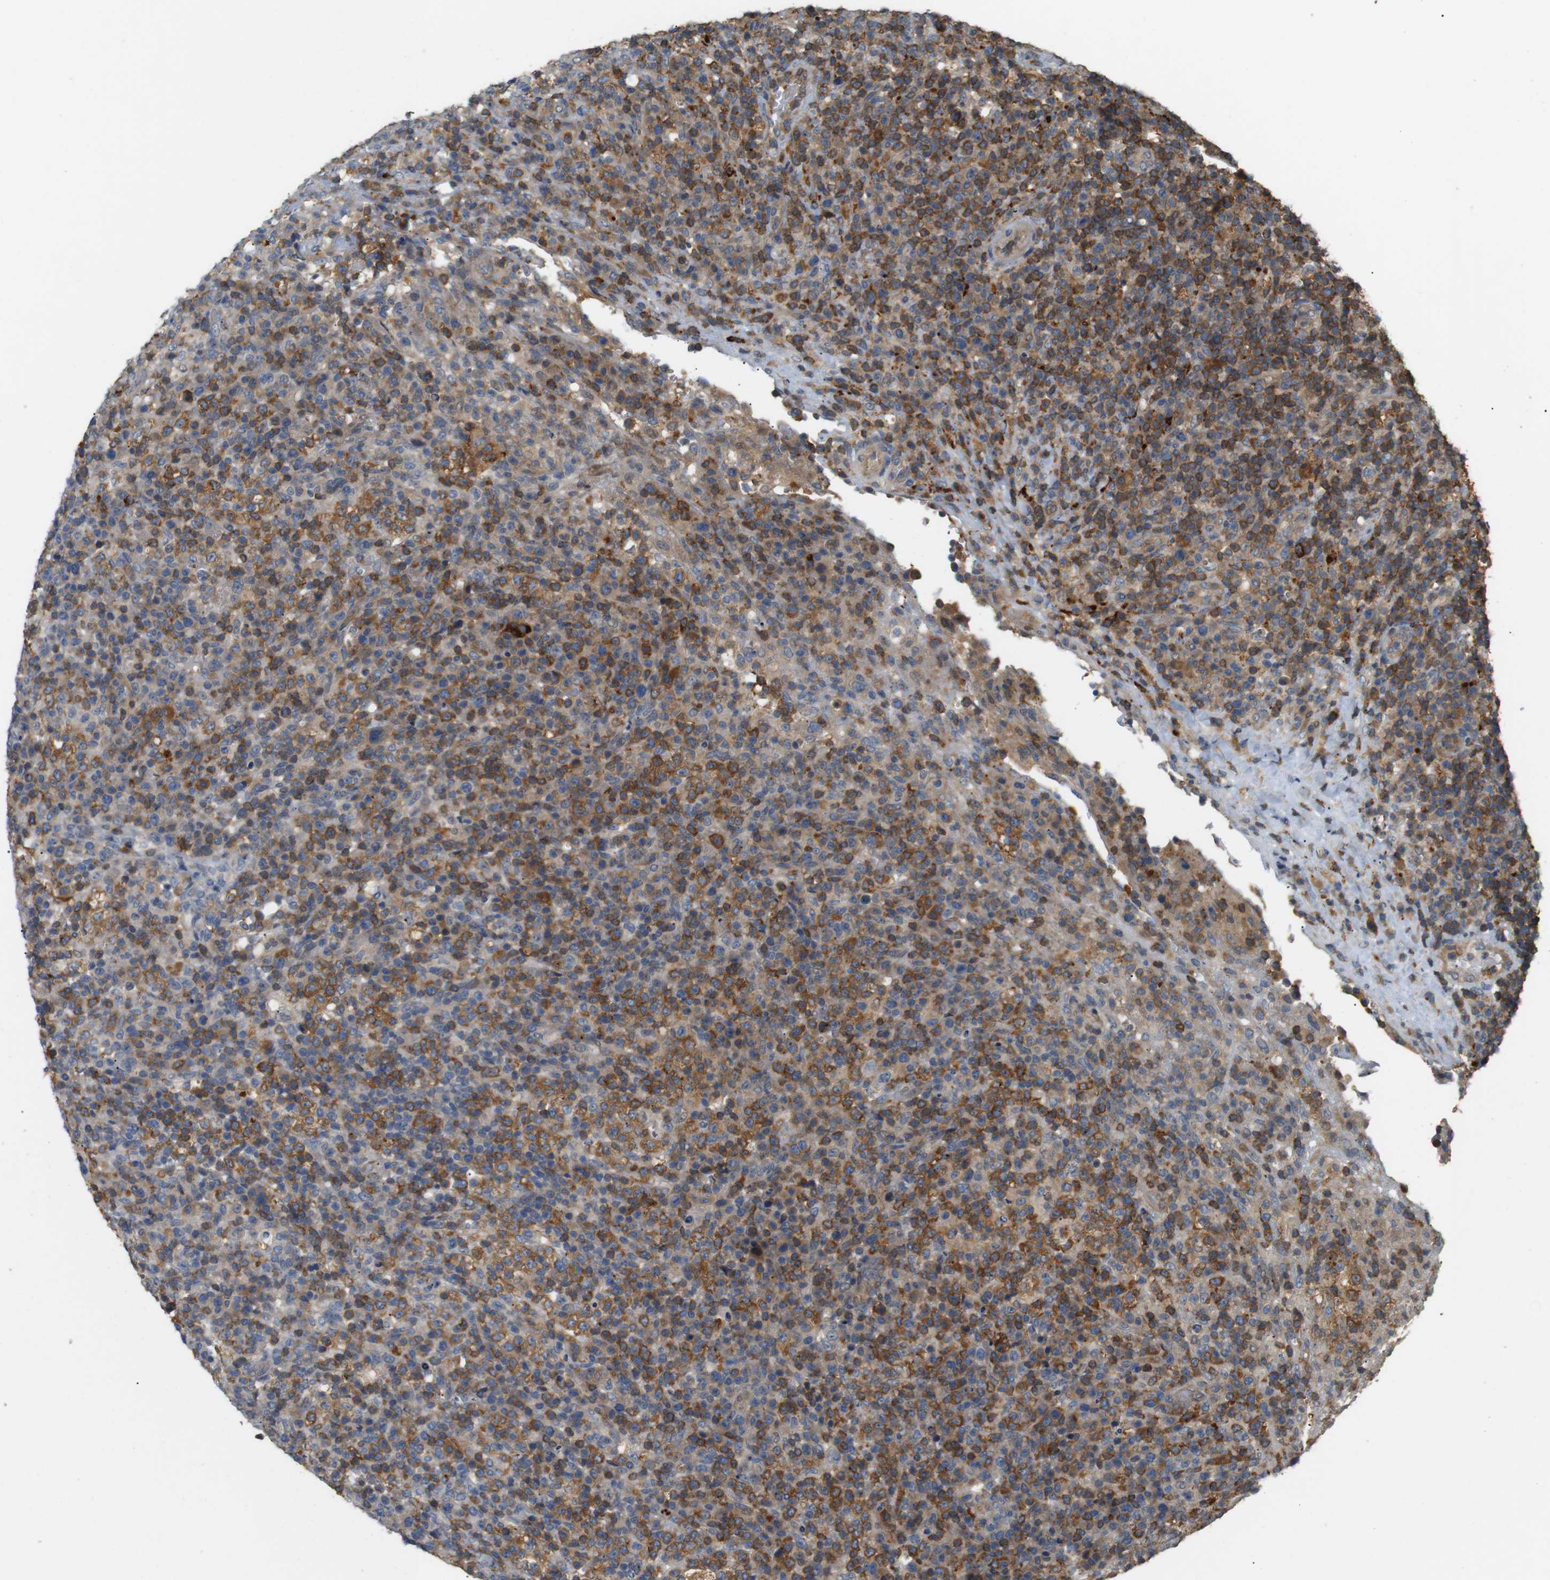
{"staining": {"intensity": "moderate", "quantity": "25%-75%", "location": "cytoplasmic/membranous"}, "tissue": "lymphoma", "cell_type": "Tumor cells", "image_type": "cancer", "snomed": [{"axis": "morphology", "description": "Malignant lymphoma, non-Hodgkin's type, High grade"}, {"axis": "topography", "description": "Lymph node"}], "caption": "IHC histopathology image of human malignant lymphoma, non-Hodgkin's type (high-grade) stained for a protein (brown), which displays medium levels of moderate cytoplasmic/membranous expression in approximately 25%-75% of tumor cells.", "gene": "KSR1", "patient": {"sex": "female", "age": 76}}